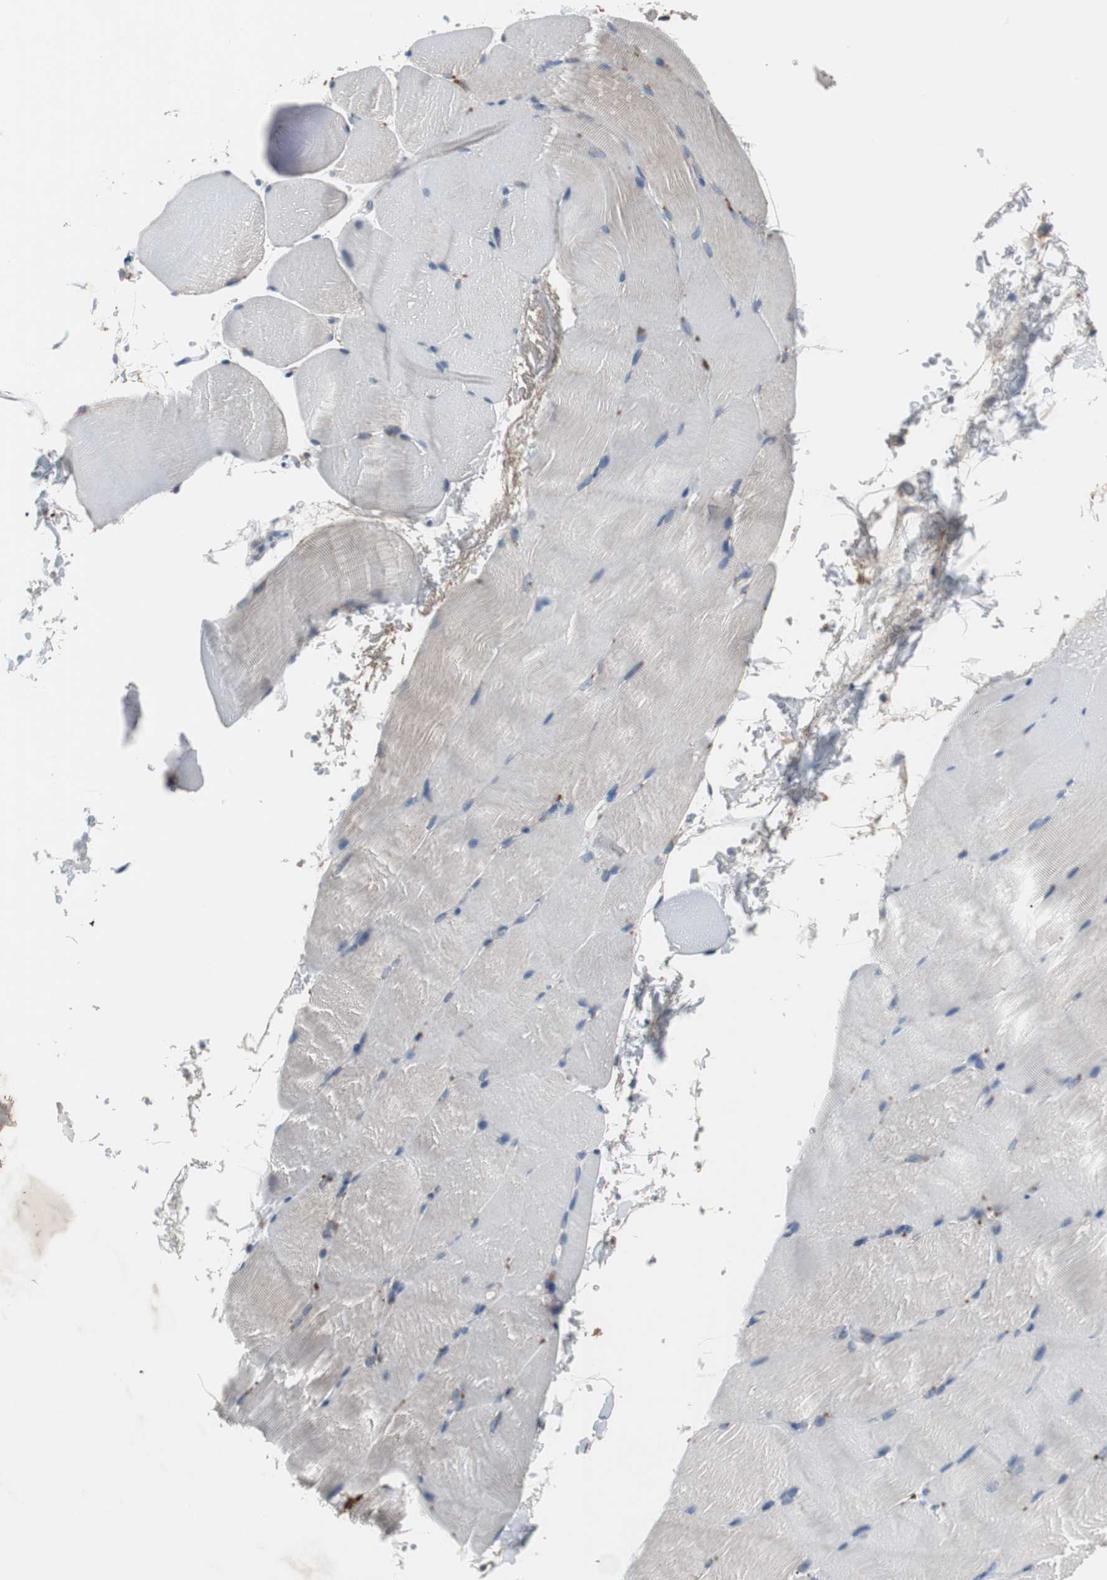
{"staining": {"intensity": "negative", "quantity": "none", "location": "none"}, "tissue": "skeletal muscle", "cell_type": "Myocytes", "image_type": "normal", "snomed": [{"axis": "morphology", "description": "Normal tissue, NOS"}, {"axis": "topography", "description": "Skeletal muscle"}, {"axis": "topography", "description": "Parathyroid gland"}], "caption": "High power microscopy micrograph of an immunohistochemistry (IHC) photomicrograph of benign skeletal muscle, revealing no significant positivity in myocytes.", "gene": "CALB2", "patient": {"sex": "female", "age": 37}}